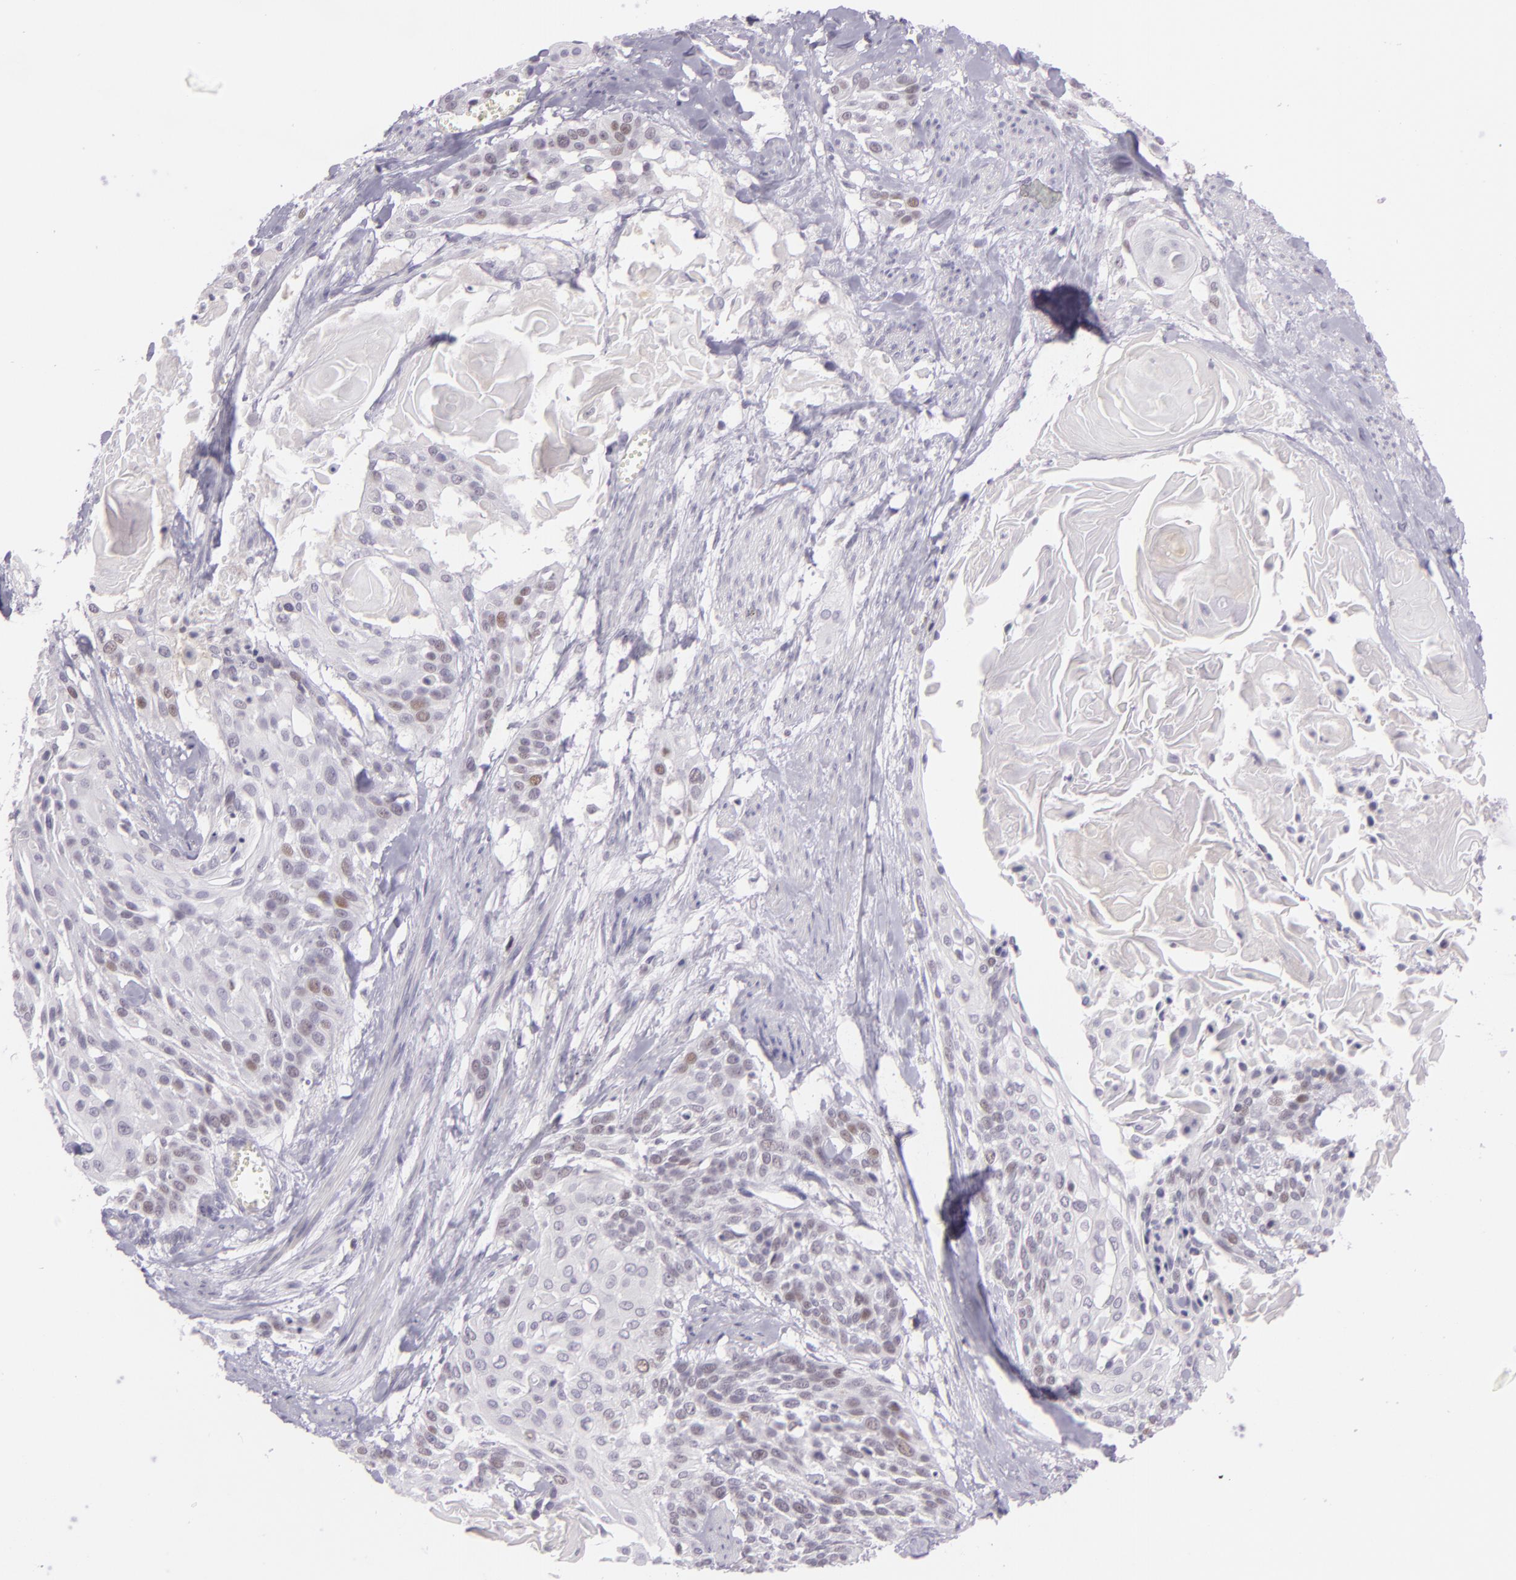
{"staining": {"intensity": "weak", "quantity": "25%-75%", "location": "nuclear"}, "tissue": "cervical cancer", "cell_type": "Tumor cells", "image_type": "cancer", "snomed": [{"axis": "morphology", "description": "Squamous cell carcinoma, NOS"}, {"axis": "topography", "description": "Cervix"}], "caption": "Approximately 25%-75% of tumor cells in cervical squamous cell carcinoma show weak nuclear protein positivity as visualized by brown immunohistochemical staining.", "gene": "CHEK2", "patient": {"sex": "female", "age": 57}}